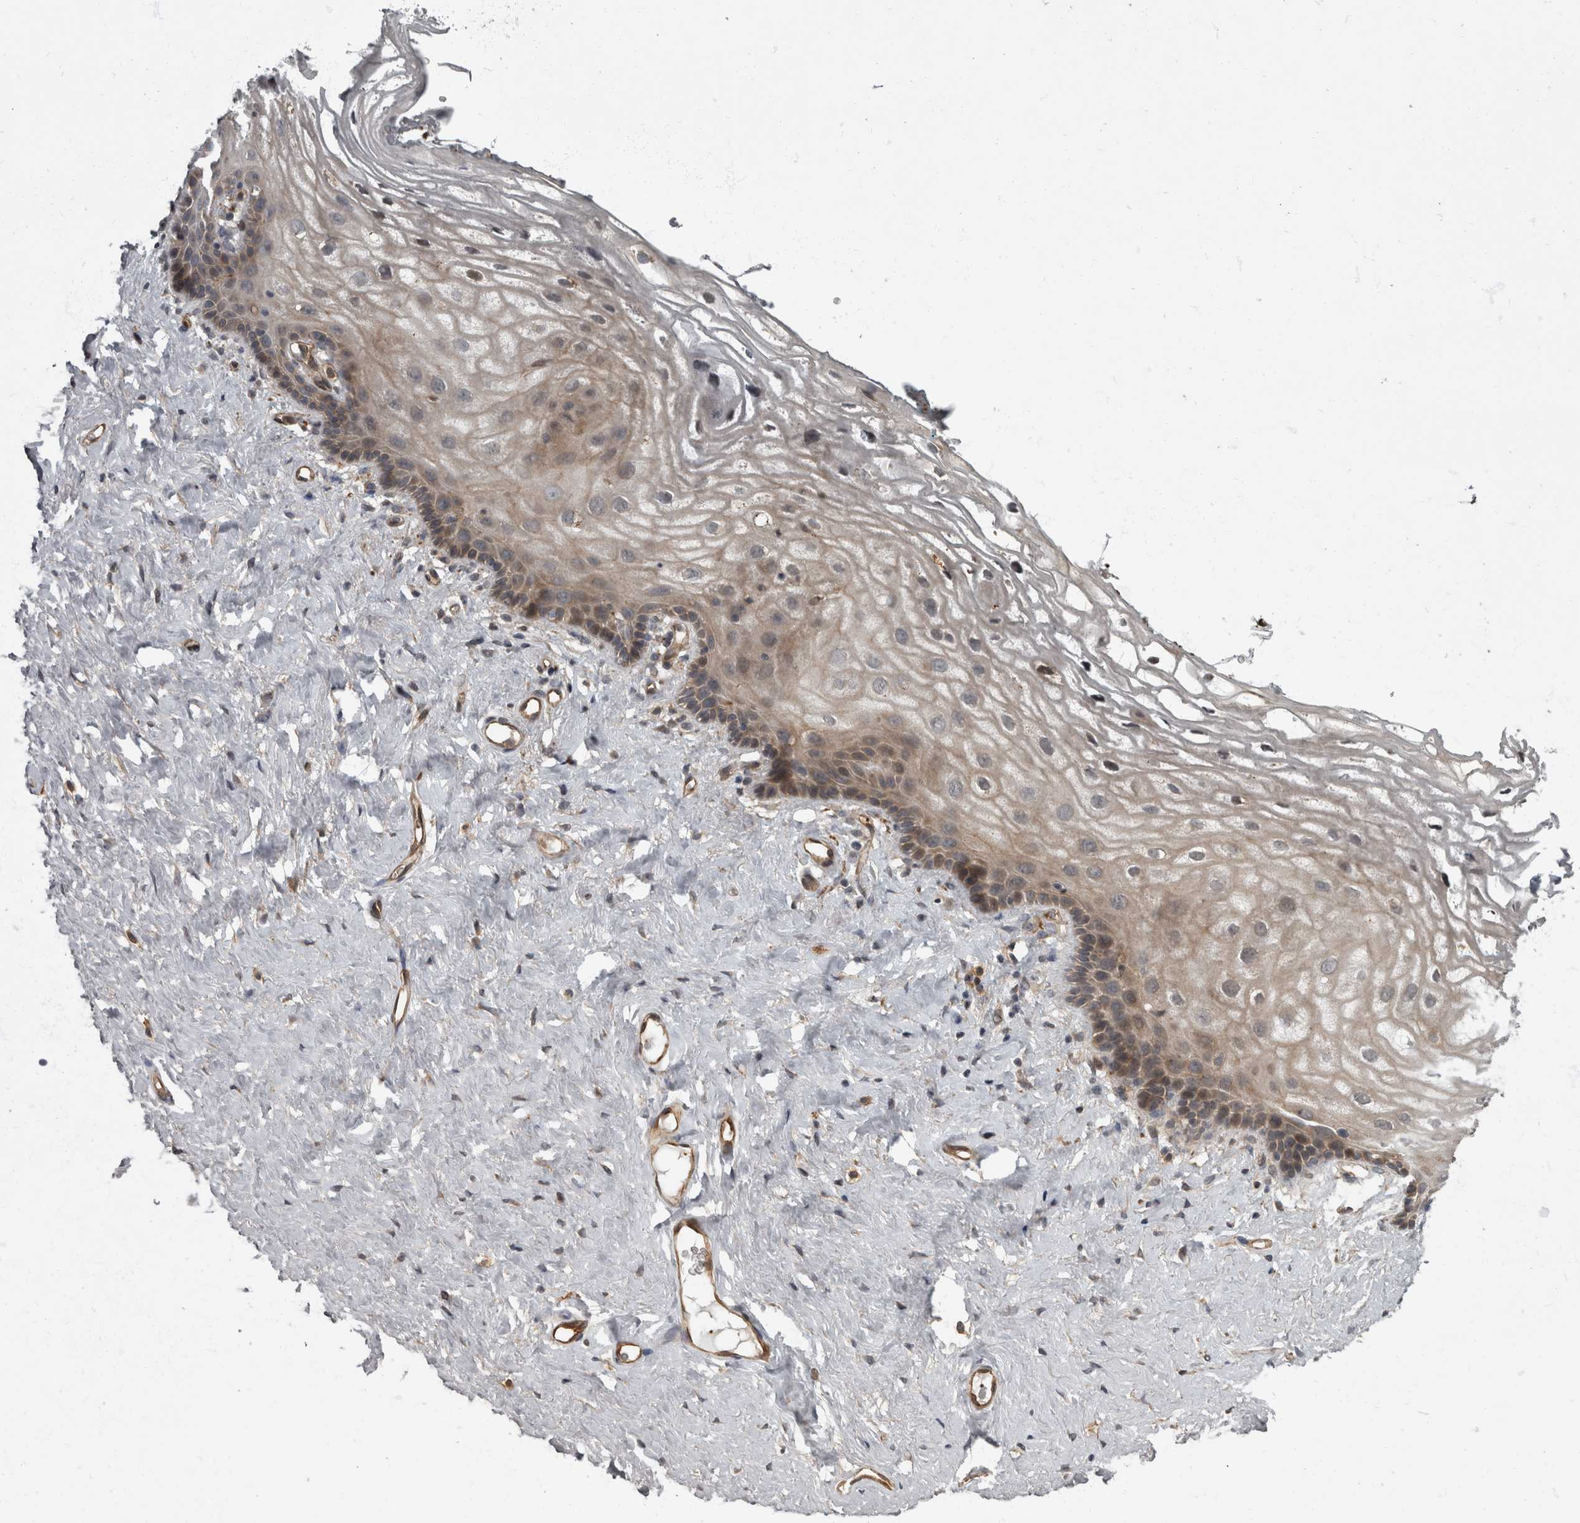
{"staining": {"intensity": "weak", "quantity": "25%-75%", "location": "cytoplasmic/membranous"}, "tissue": "vagina", "cell_type": "Squamous epithelial cells", "image_type": "normal", "snomed": [{"axis": "morphology", "description": "Normal tissue, NOS"}, {"axis": "morphology", "description": "Adenocarcinoma, NOS"}, {"axis": "topography", "description": "Rectum"}, {"axis": "topography", "description": "Vagina"}], "caption": "Immunohistochemistry (IHC) of unremarkable human vagina exhibits low levels of weak cytoplasmic/membranous positivity in about 25%-75% of squamous epithelial cells. Immunohistochemistry (IHC) stains the protein in brown and the nuclei are stained blue.", "gene": "VEGFD", "patient": {"sex": "female", "age": 71}}